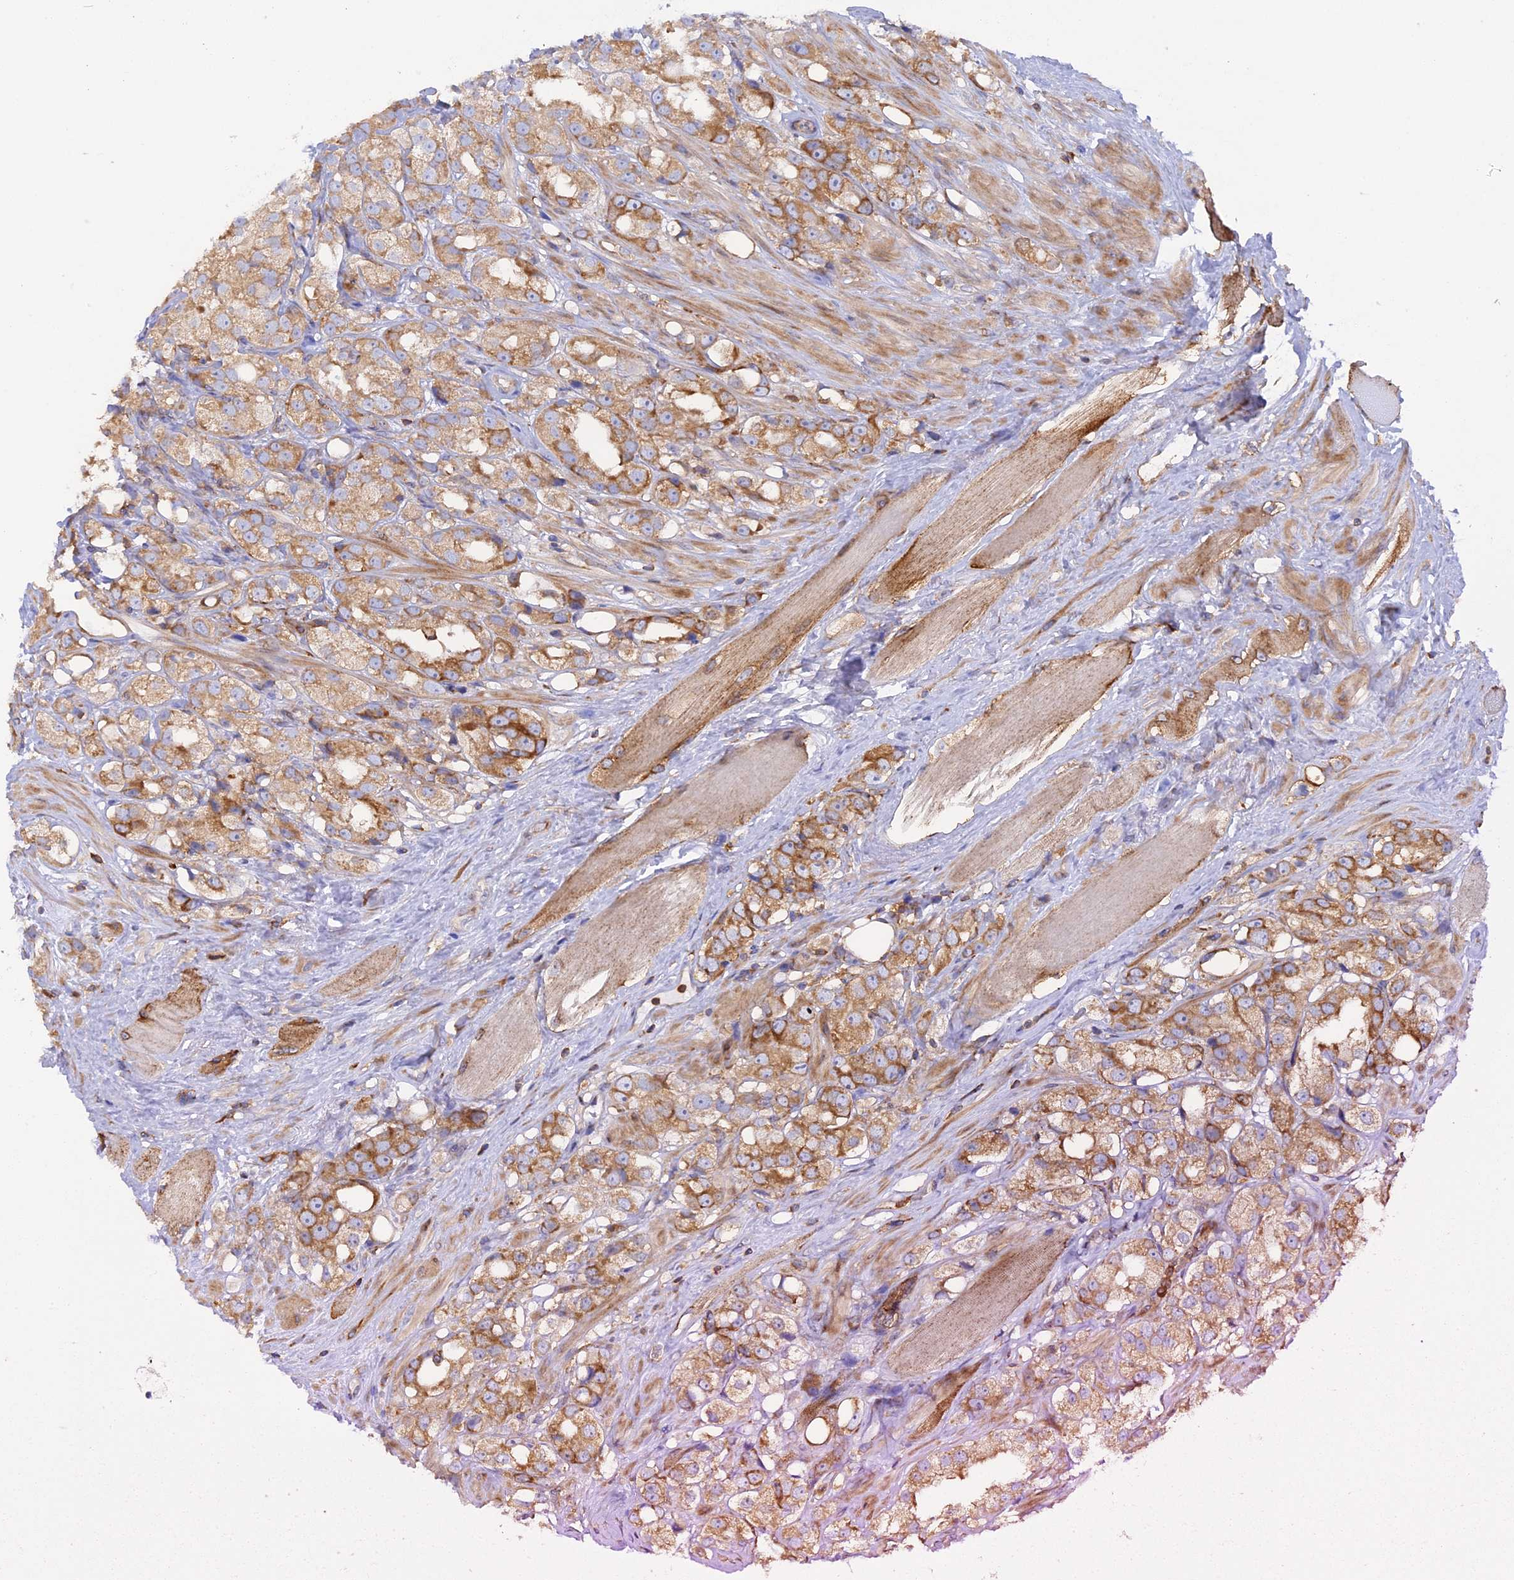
{"staining": {"intensity": "moderate", "quantity": ">75%", "location": "cytoplasmic/membranous"}, "tissue": "prostate cancer", "cell_type": "Tumor cells", "image_type": "cancer", "snomed": [{"axis": "morphology", "description": "Adenocarcinoma, NOS"}, {"axis": "topography", "description": "Prostate"}], "caption": "A histopathology image of human prostate cancer stained for a protein reveals moderate cytoplasmic/membranous brown staining in tumor cells.", "gene": "GMIP", "patient": {"sex": "male", "age": 79}}